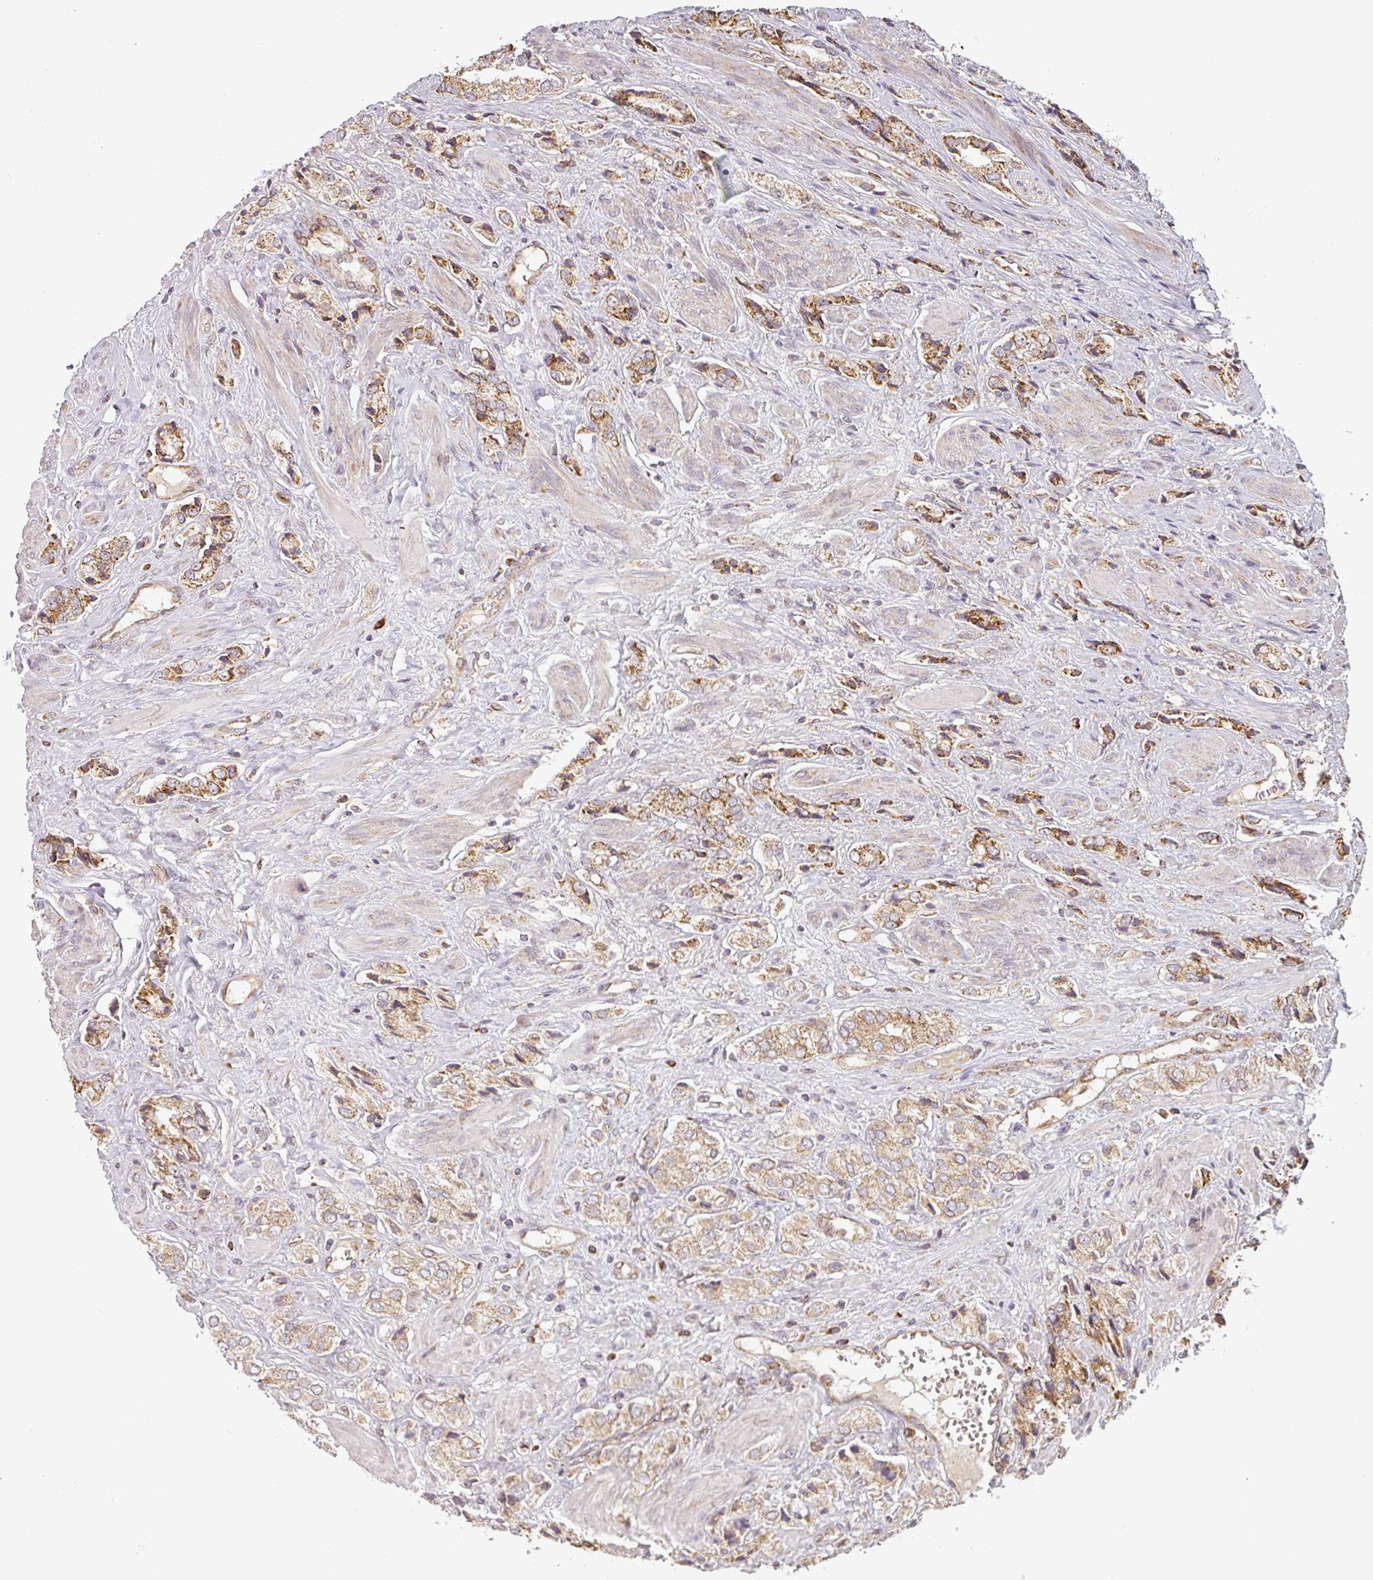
{"staining": {"intensity": "moderate", "quantity": ">75%", "location": "cytoplasmic/membranous"}, "tissue": "prostate cancer", "cell_type": "Tumor cells", "image_type": "cancer", "snomed": [{"axis": "morphology", "description": "Adenocarcinoma, High grade"}, {"axis": "topography", "description": "Prostate and seminal vesicle, NOS"}], "caption": "The photomicrograph demonstrates a brown stain indicating the presence of a protein in the cytoplasmic/membranous of tumor cells in prostate adenocarcinoma (high-grade).", "gene": "MRPS16", "patient": {"sex": "male", "age": 64}}